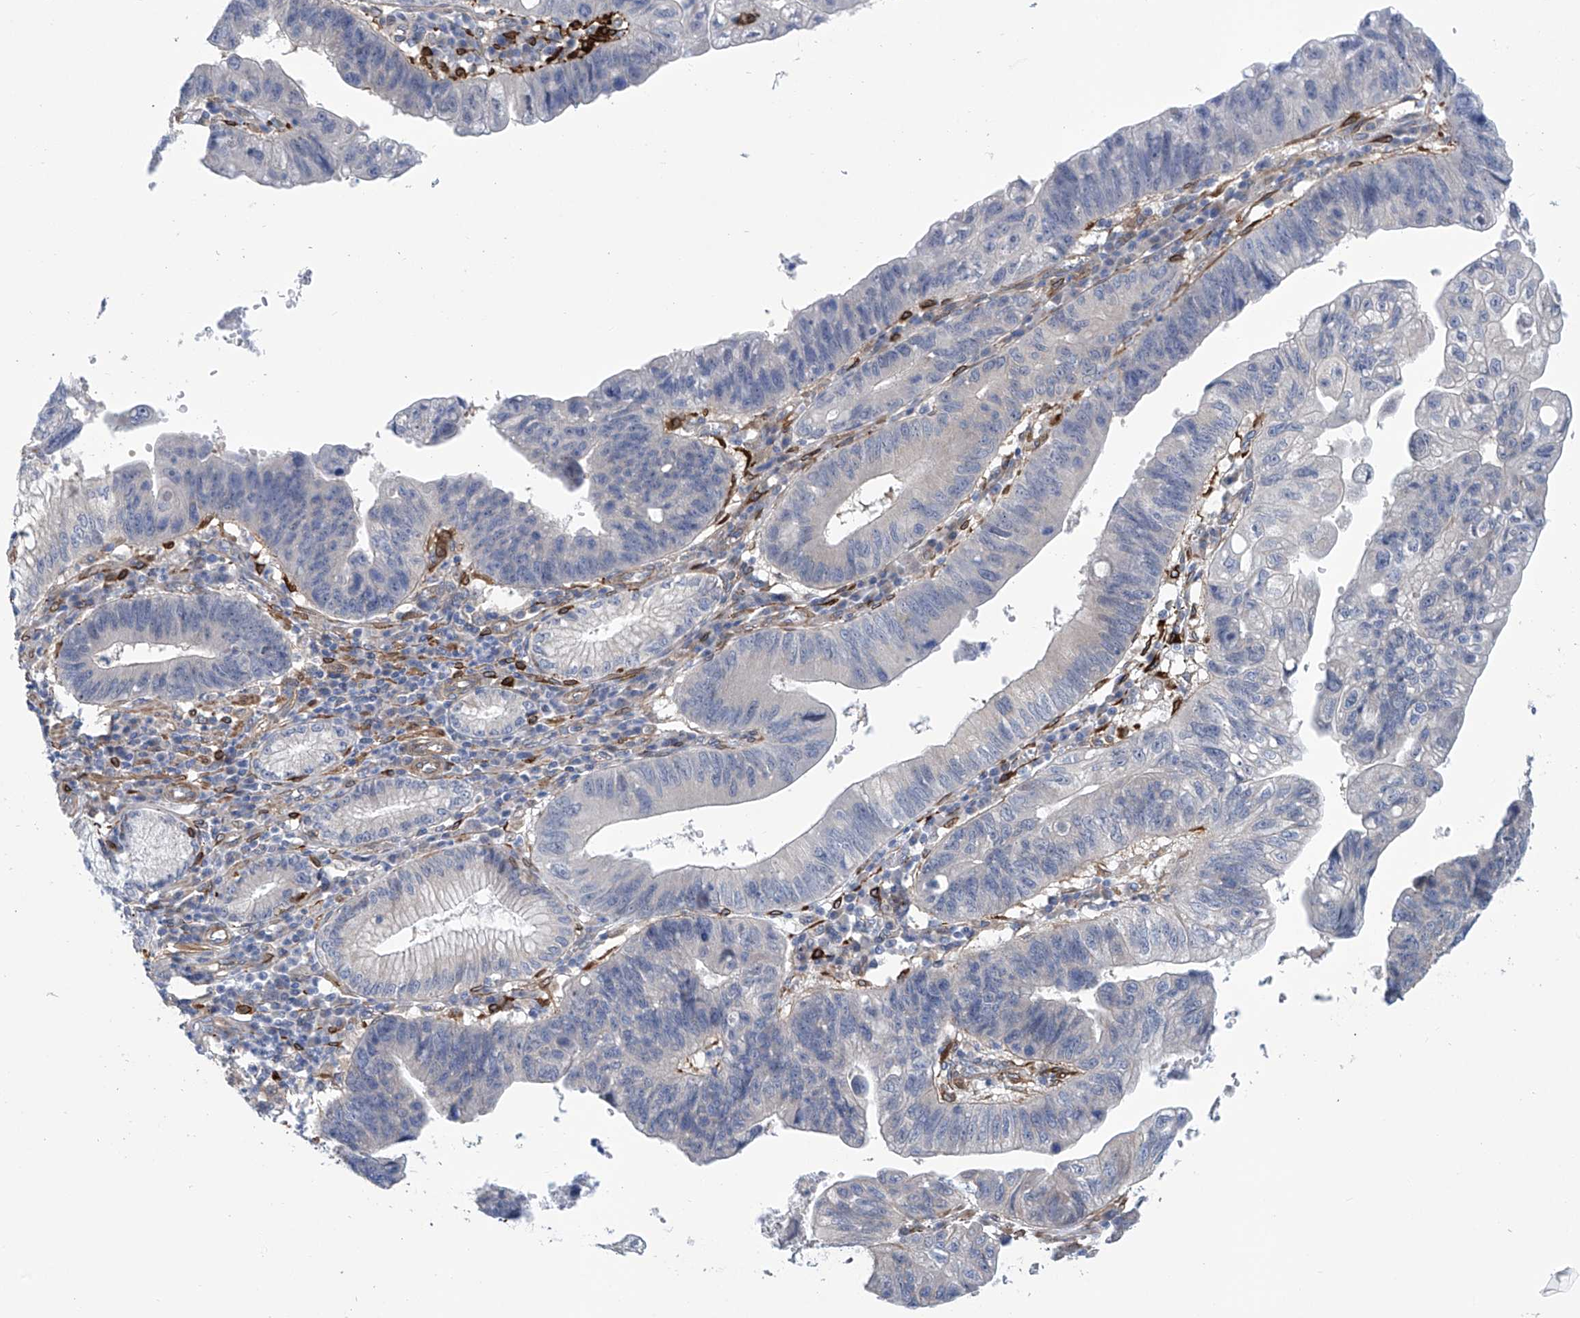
{"staining": {"intensity": "negative", "quantity": "none", "location": "none"}, "tissue": "stomach cancer", "cell_type": "Tumor cells", "image_type": "cancer", "snomed": [{"axis": "morphology", "description": "Adenocarcinoma, NOS"}, {"axis": "topography", "description": "Stomach"}], "caption": "Immunohistochemical staining of human stomach adenocarcinoma reveals no significant expression in tumor cells.", "gene": "TNN", "patient": {"sex": "male", "age": 59}}